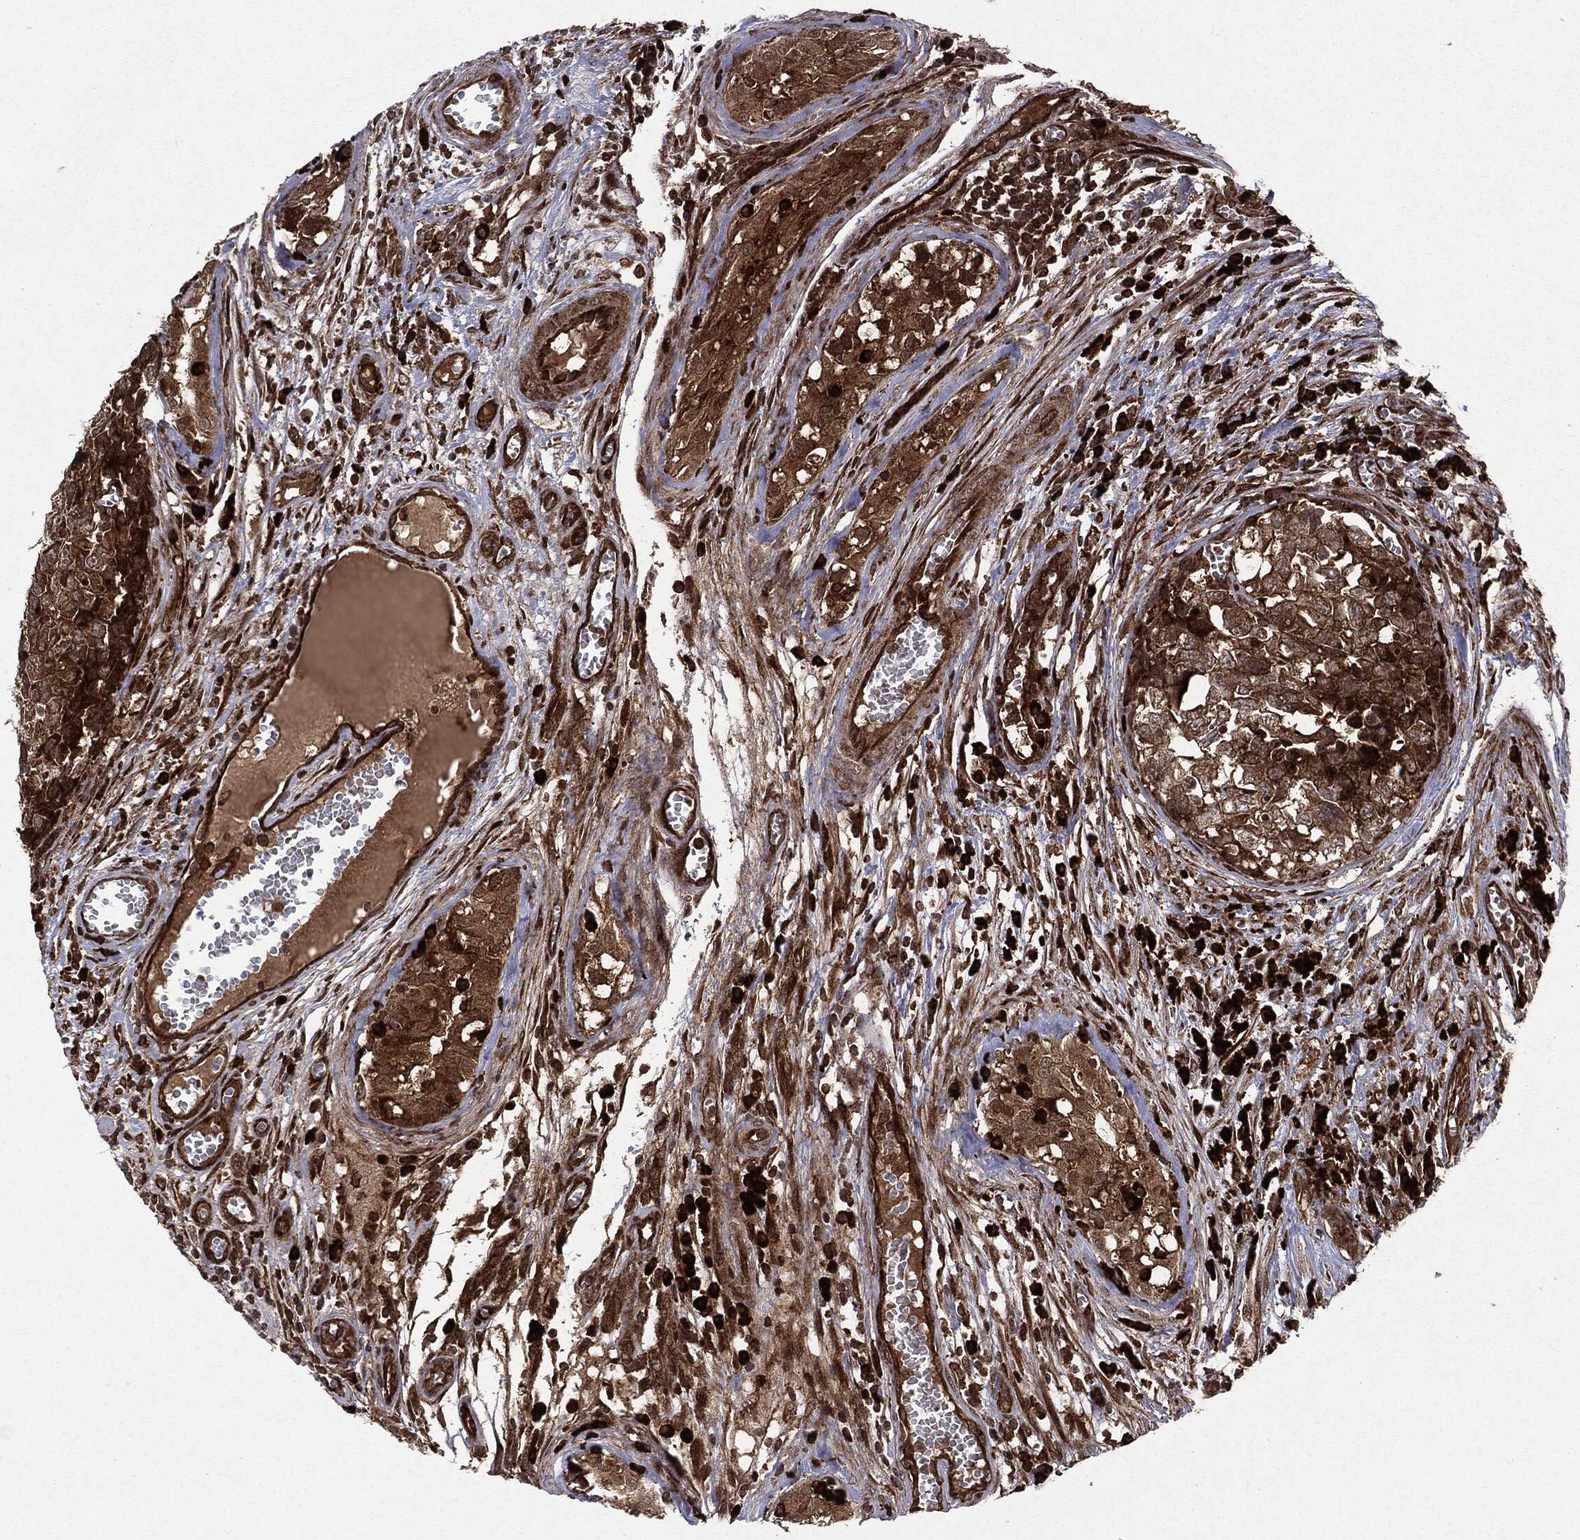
{"staining": {"intensity": "strong", "quantity": ">75%", "location": "cytoplasmic/membranous"}, "tissue": "testis cancer", "cell_type": "Tumor cells", "image_type": "cancer", "snomed": [{"axis": "morphology", "description": "Carcinoma, Embryonal, NOS"}, {"axis": "topography", "description": "Testis"}], "caption": "Strong cytoplasmic/membranous protein positivity is present in about >75% of tumor cells in testis cancer (embryonal carcinoma).", "gene": "OTUB1", "patient": {"sex": "male", "age": 23}}